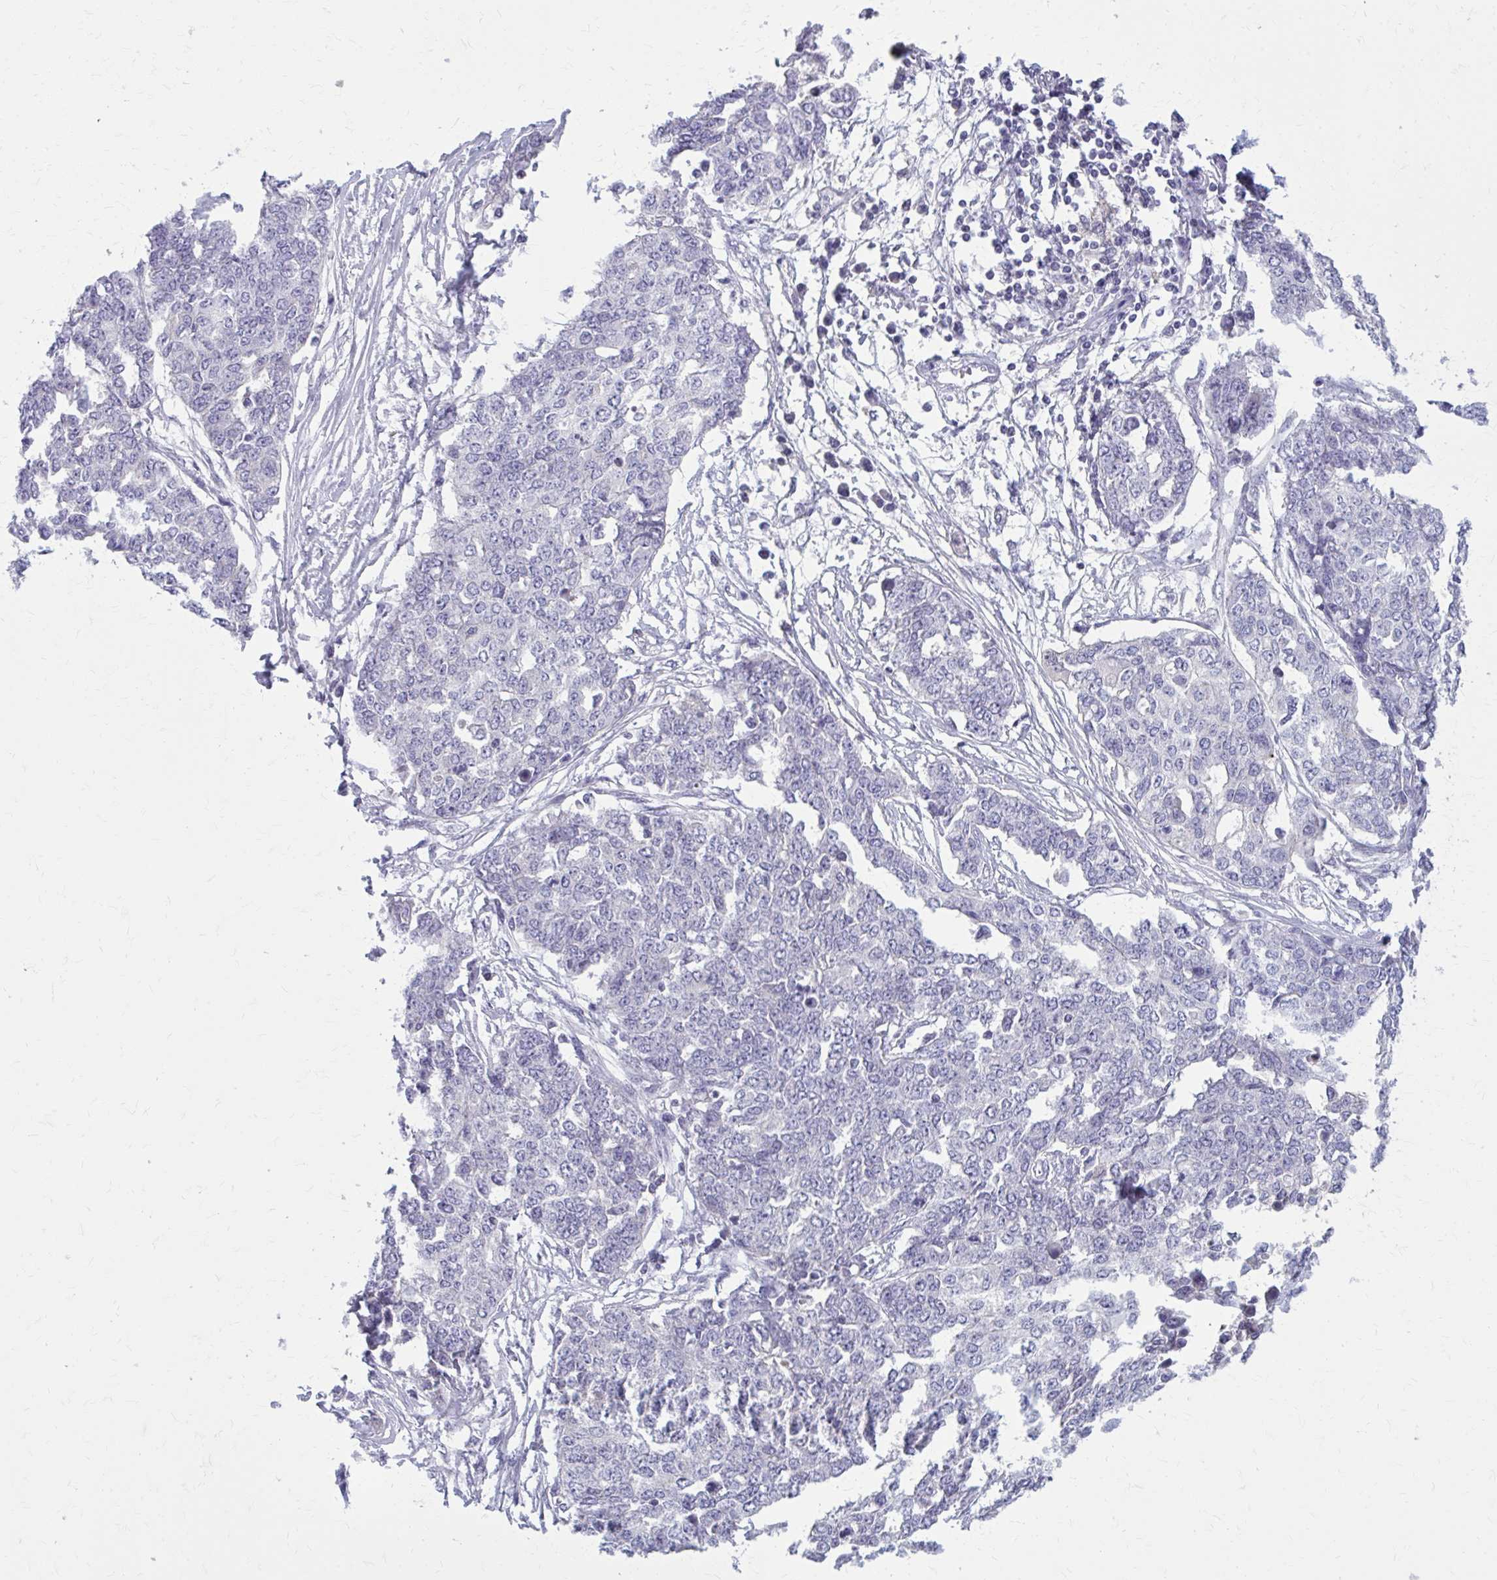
{"staining": {"intensity": "negative", "quantity": "none", "location": "none"}, "tissue": "ovarian cancer", "cell_type": "Tumor cells", "image_type": "cancer", "snomed": [{"axis": "morphology", "description": "Cystadenocarcinoma, serous, NOS"}, {"axis": "topography", "description": "Soft tissue"}, {"axis": "topography", "description": "Ovary"}], "caption": "A high-resolution histopathology image shows immunohistochemistry staining of serous cystadenocarcinoma (ovarian), which reveals no significant positivity in tumor cells. (DAB (3,3'-diaminobenzidine) immunohistochemistry, high magnification).", "gene": "OR4A47", "patient": {"sex": "female", "age": 57}}